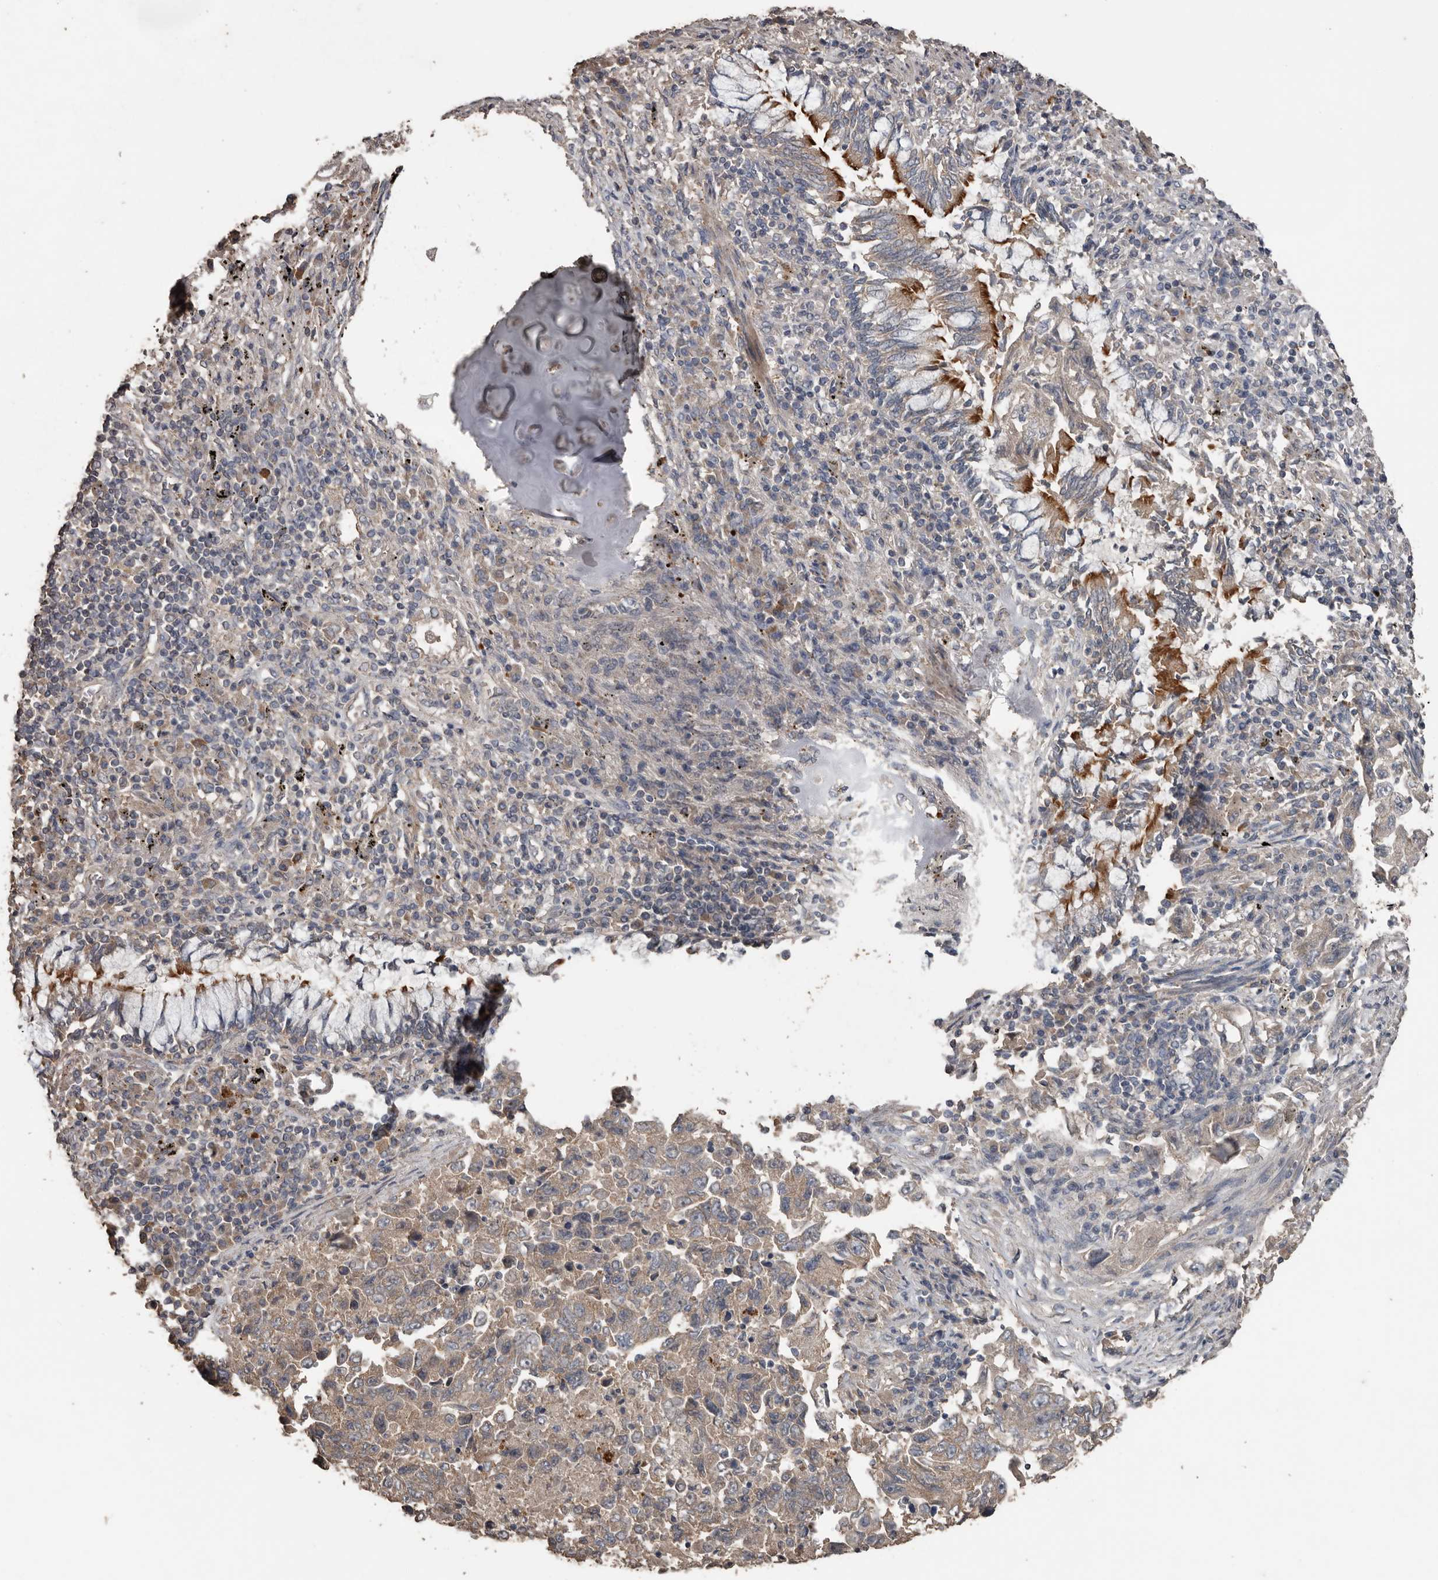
{"staining": {"intensity": "weak", "quantity": ">75%", "location": "cytoplasmic/membranous"}, "tissue": "lung cancer", "cell_type": "Tumor cells", "image_type": "cancer", "snomed": [{"axis": "morphology", "description": "Adenocarcinoma, NOS"}, {"axis": "topography", "description": "Lung"}], "caption": "IHC staining of lung adenocarcinoma, which displays low levels of weak cytoplasmic/membranous staining in approximately >75% of tumor cells indicating weak cytoplasmic/membranous protein staining. The staining was performed using DAB (3,3'-diaminobenzidine) (brown) for protein detection and nuclei were counterstained in hematoxylin (blue).", "gene": "HYAL4", "patient": {"sex": "female", "age": 51}}